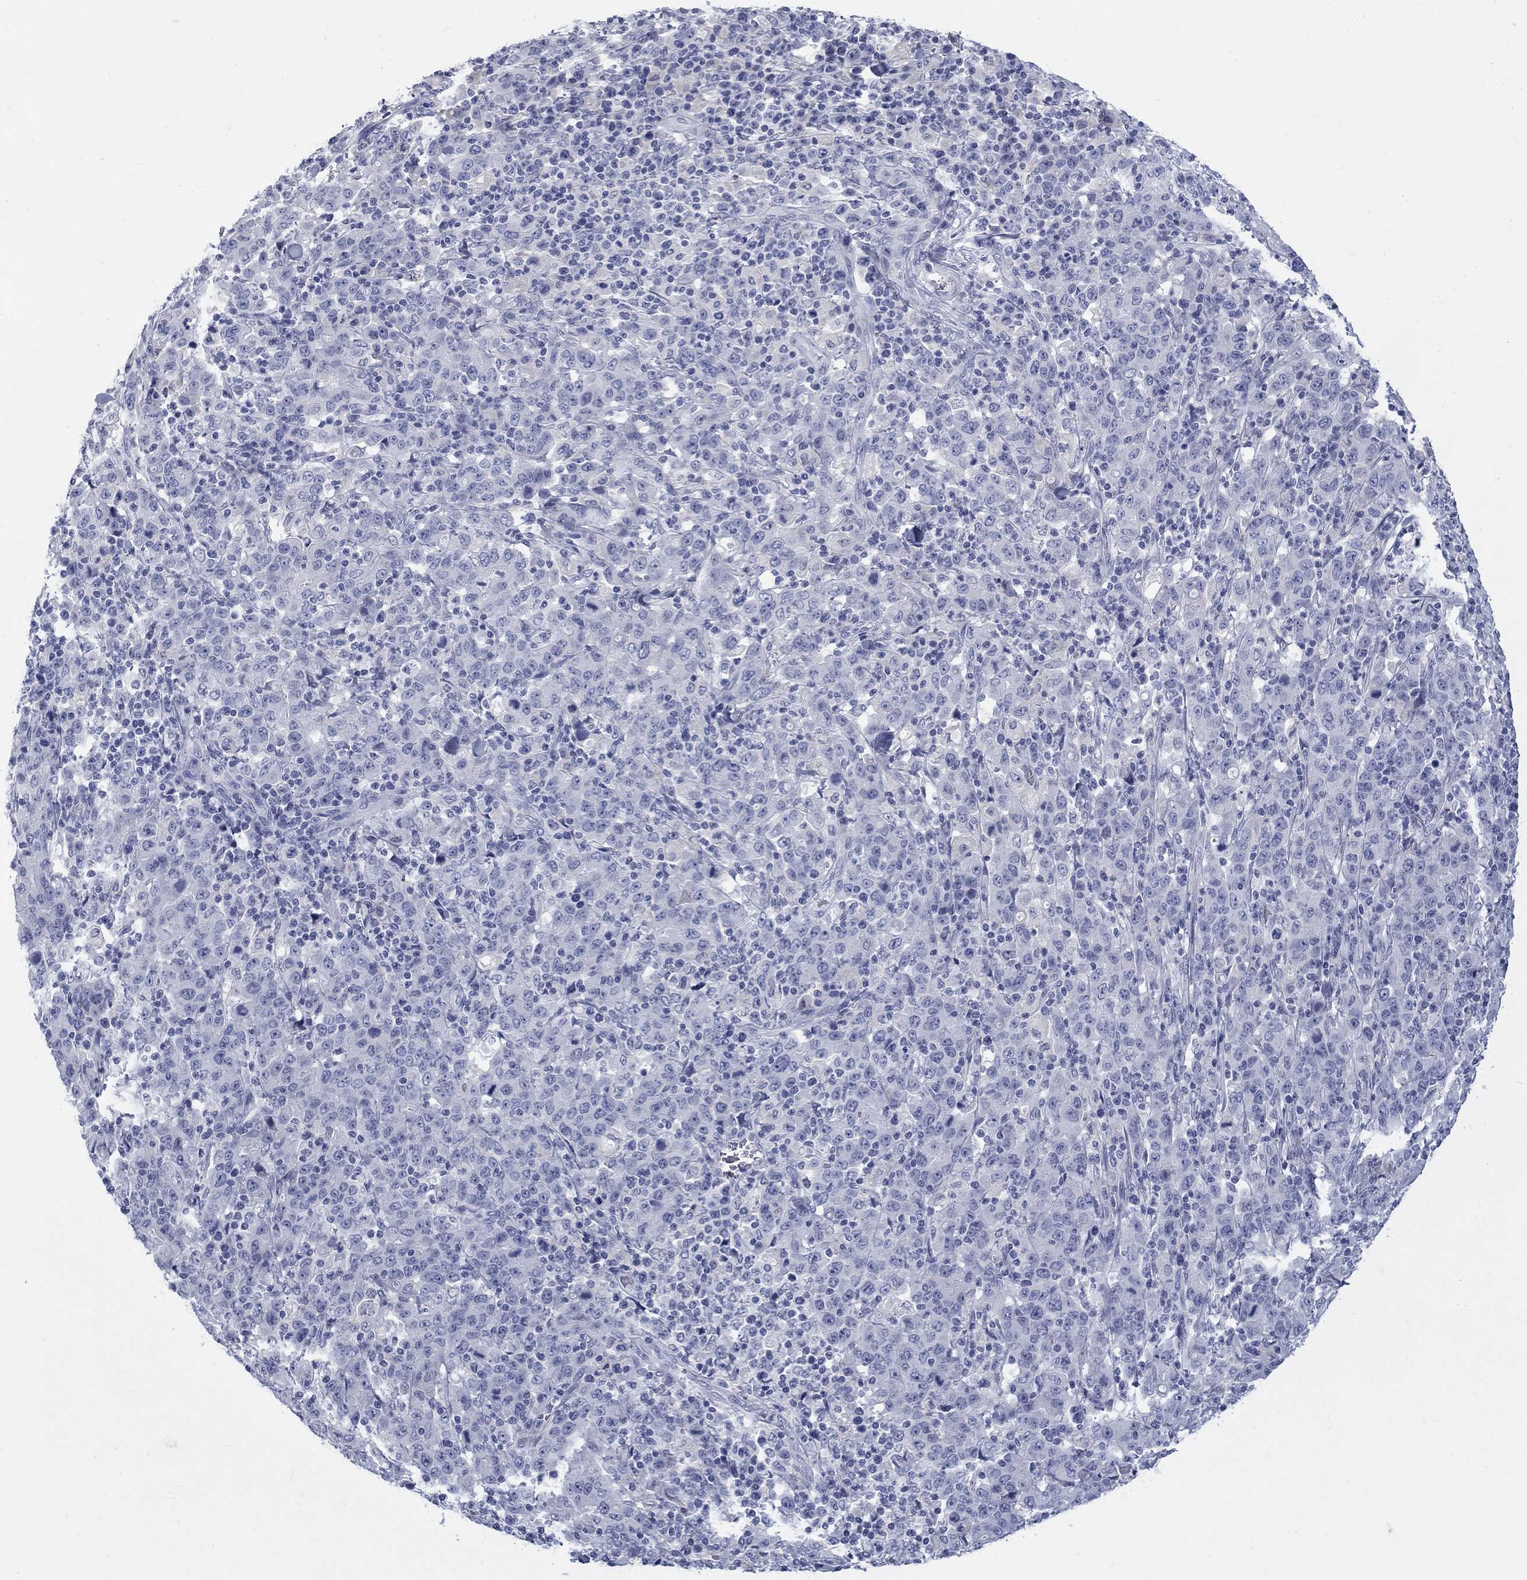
{"staining": {"intensity": "negative", "quantity": "none", "location": "none"}, "tissue": "stomach cancer", "cell_type": "Tumor cells", "image_type": "cancer", "snomed": [{"axis": "morphology", "description": "Adenocarcinoma, NOS"}, {"axis": "topography", "description": "Stomach, upper"}], "caption": "High power microscopy photomicrograph of an IHC image of stomach adenocarcinoma, revealing no significant expression in tumor cells. Nuclei are stained in blue.", "gene": "RFTN2", "patient": {"sex": "male", "age": 69}}